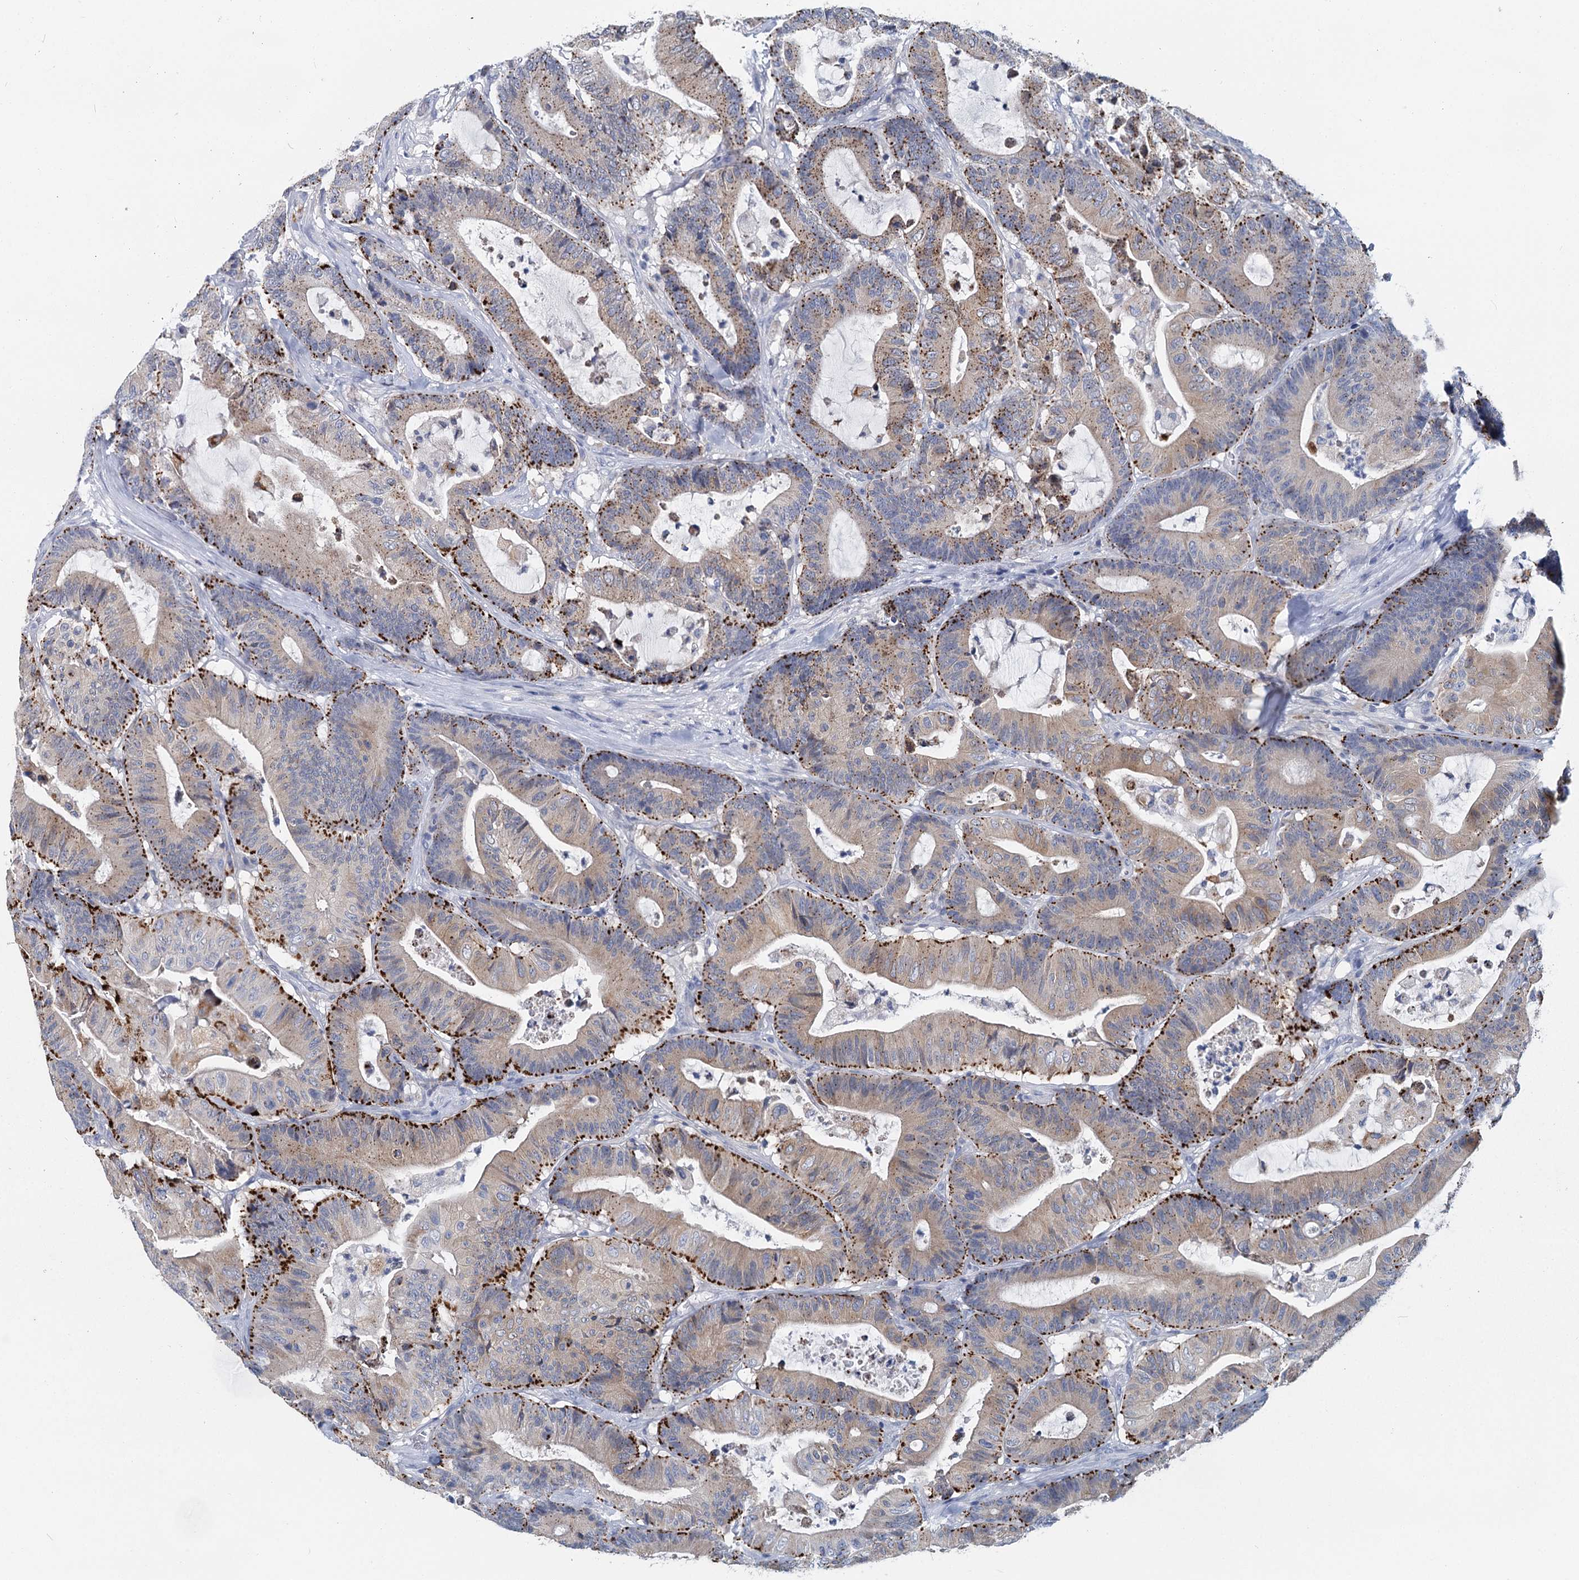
{"staining": {"intensity": "strong", "quantity": "25%-75%", "location": "cytoplasmic/membranous"}, "tissue": "colorectal cancer", "cell_type": "Tumor cells", "image_type": "cancer", "snomed": [{"axis": "morphology", "description": "Adenocarcinoma, NOS"}, {"axis": "topography", "description": "Colon"}], "caption": "Strong cytoplasmic/membranous protein staining is appreciated in about 25%-75% of tumor cells in adenocarcinoma (colorectal).", "gene": "METTL7B", "patient": {"sex": "female", "age": 84}}